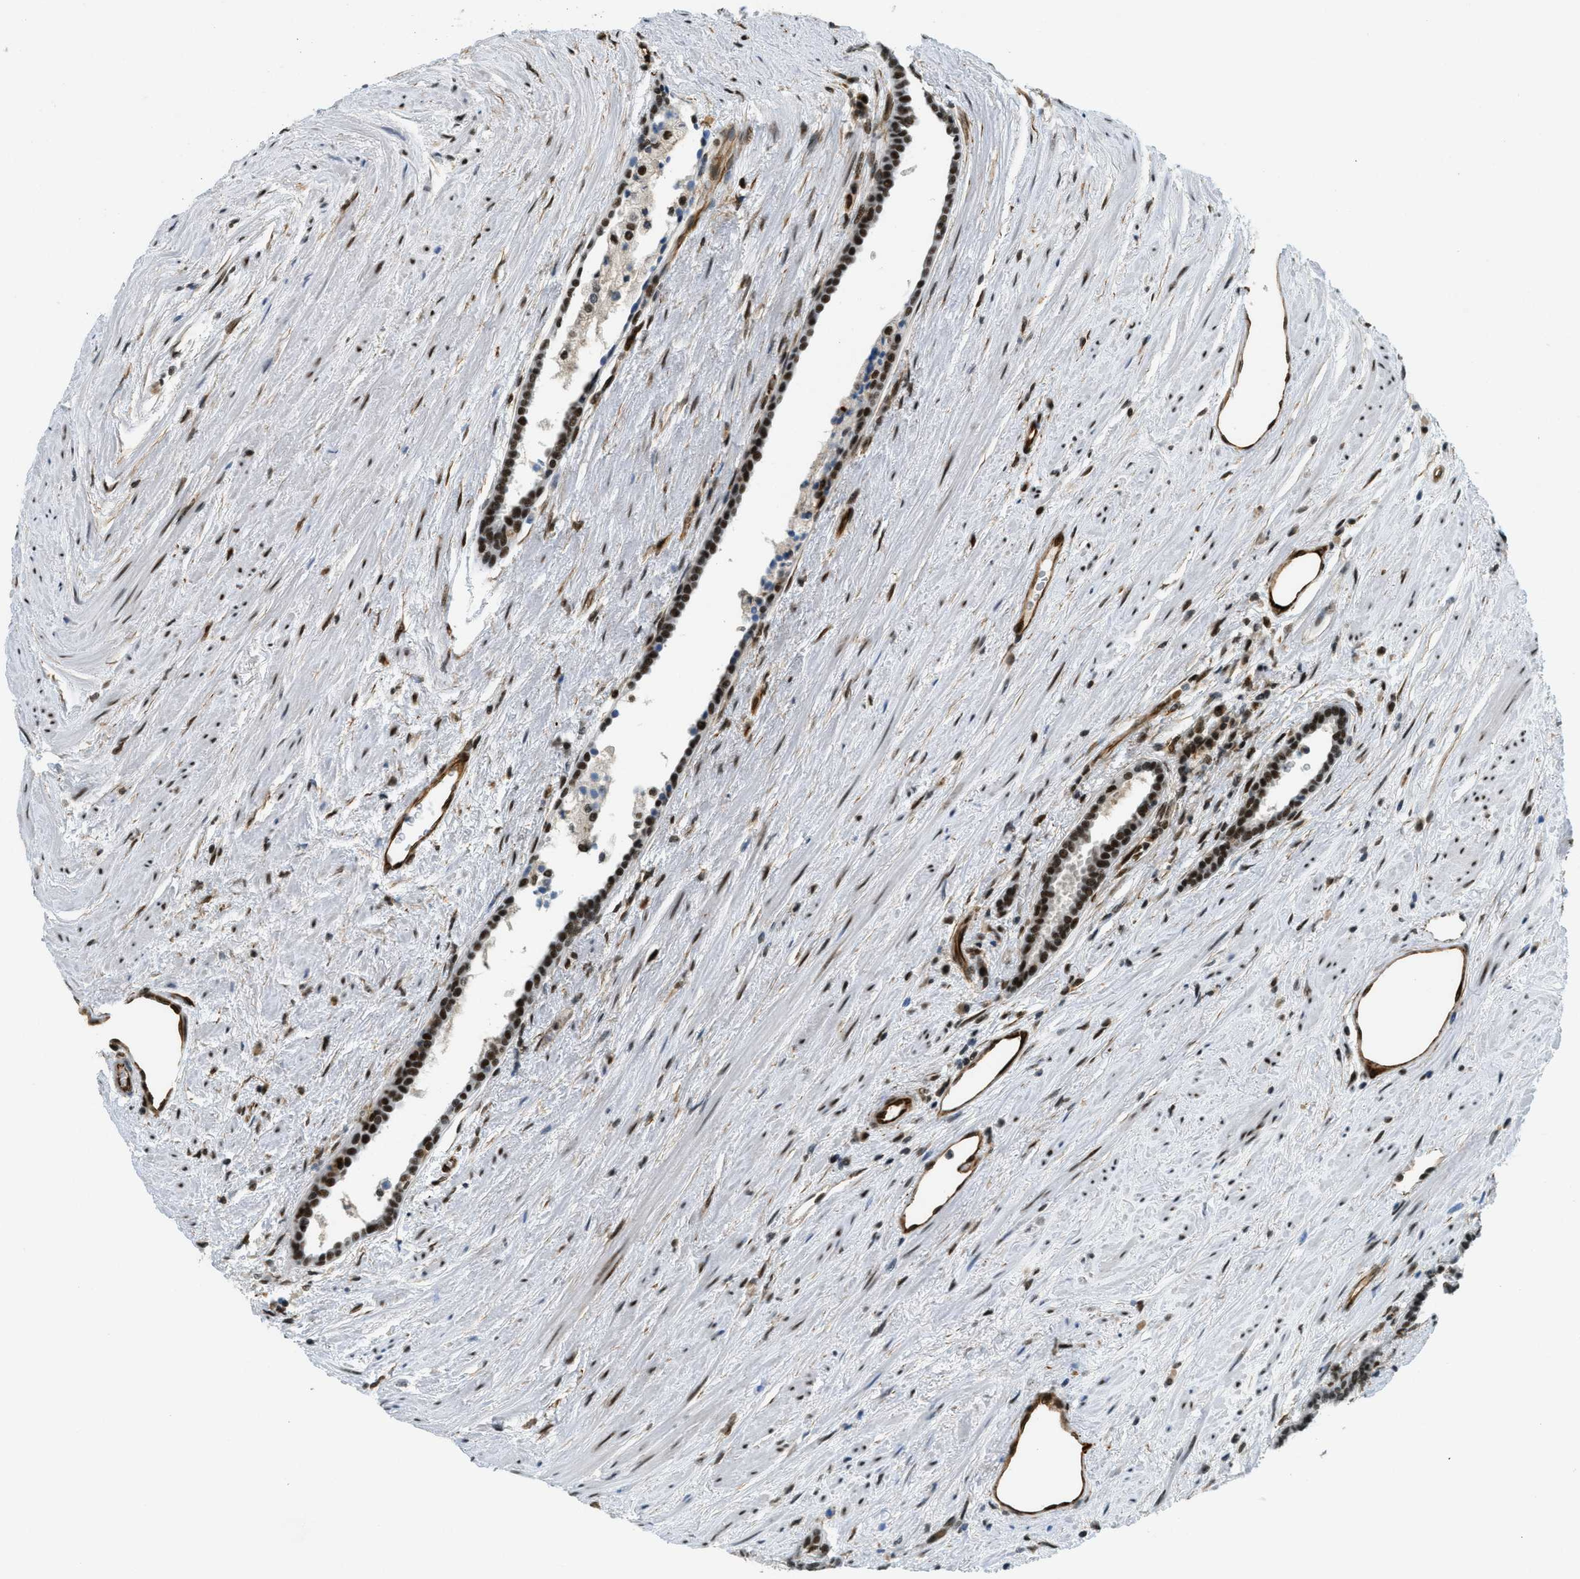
{"staining": {"intensity": "strong", "quantity": ">75%", "location": "nuclear"}, "tissue": "prostate cancer", "cell_type": "Tumor cells", "image_type": "cancer", "snomed": [{"axis": "morphology", "description": "Adenocarcinoma, High grade"}, {"axis": "topography", "description": "Prostate"}], "caption": "A high-resolution photomicrograph shows IHC staining of high-grade adenocarcinoma (prostate), which exhibits strong nuclear positivity in about >75% of tumor cells. The protein is shown in brown color, while the nuclei are stained blue.", "gene": "ZFR", "patient": {"sex": "male", "age": 71}}